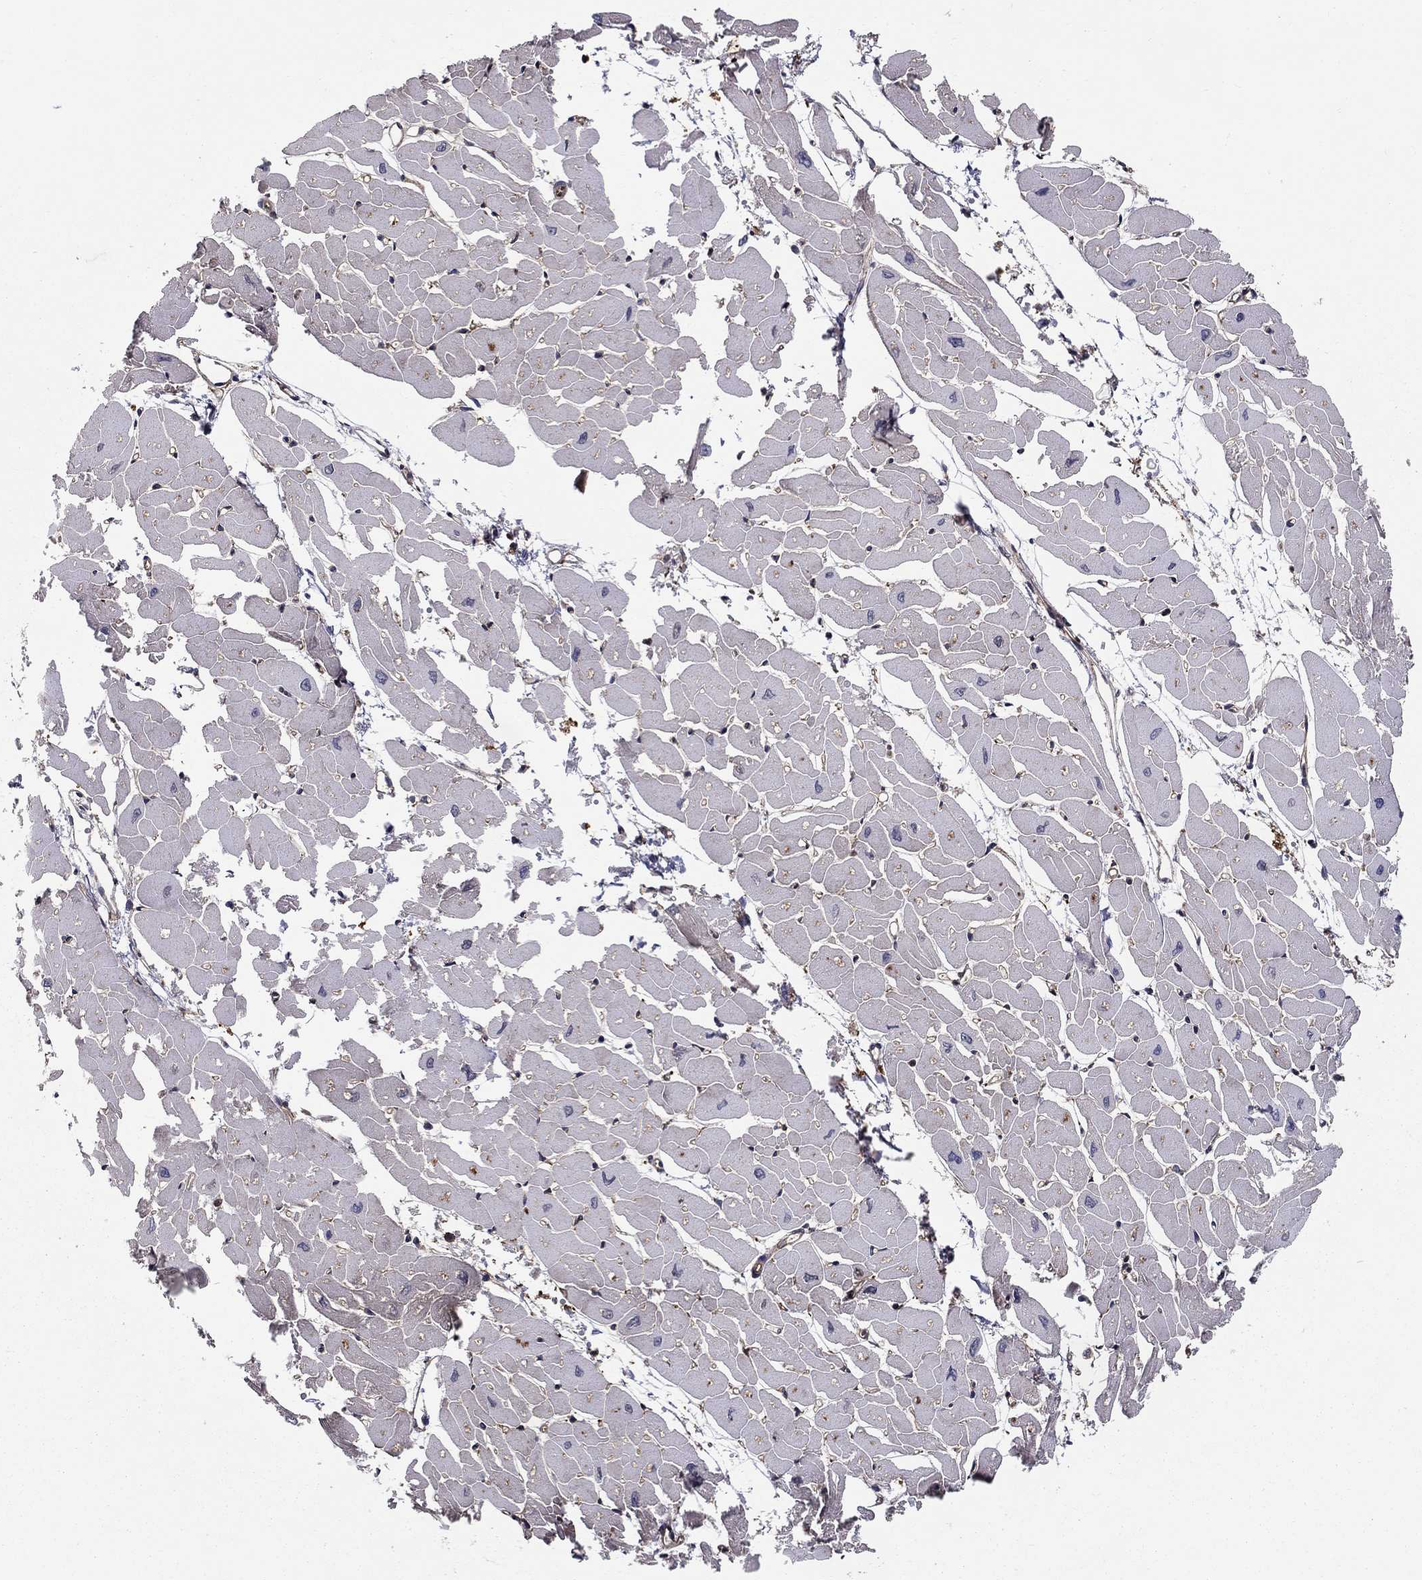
{"staining": {"intensity": "negative", "quantity": "none", "location": "none"}, "tissue": "heart muscle", "cell_type": "Cardiomyocytes", "image_type": "normal", "snomed": [{"axis": "morphology", "description": "Normal tissue, NOS"}, {"axis": "topography", "description": "Heart"}], "caption": "Immunohistochemical staining of unremarkable heart muscle shows no significant expression in cardiomyocytes.", "gene": "BMERB1", "patient": {"sex": "male", "age": 57}}